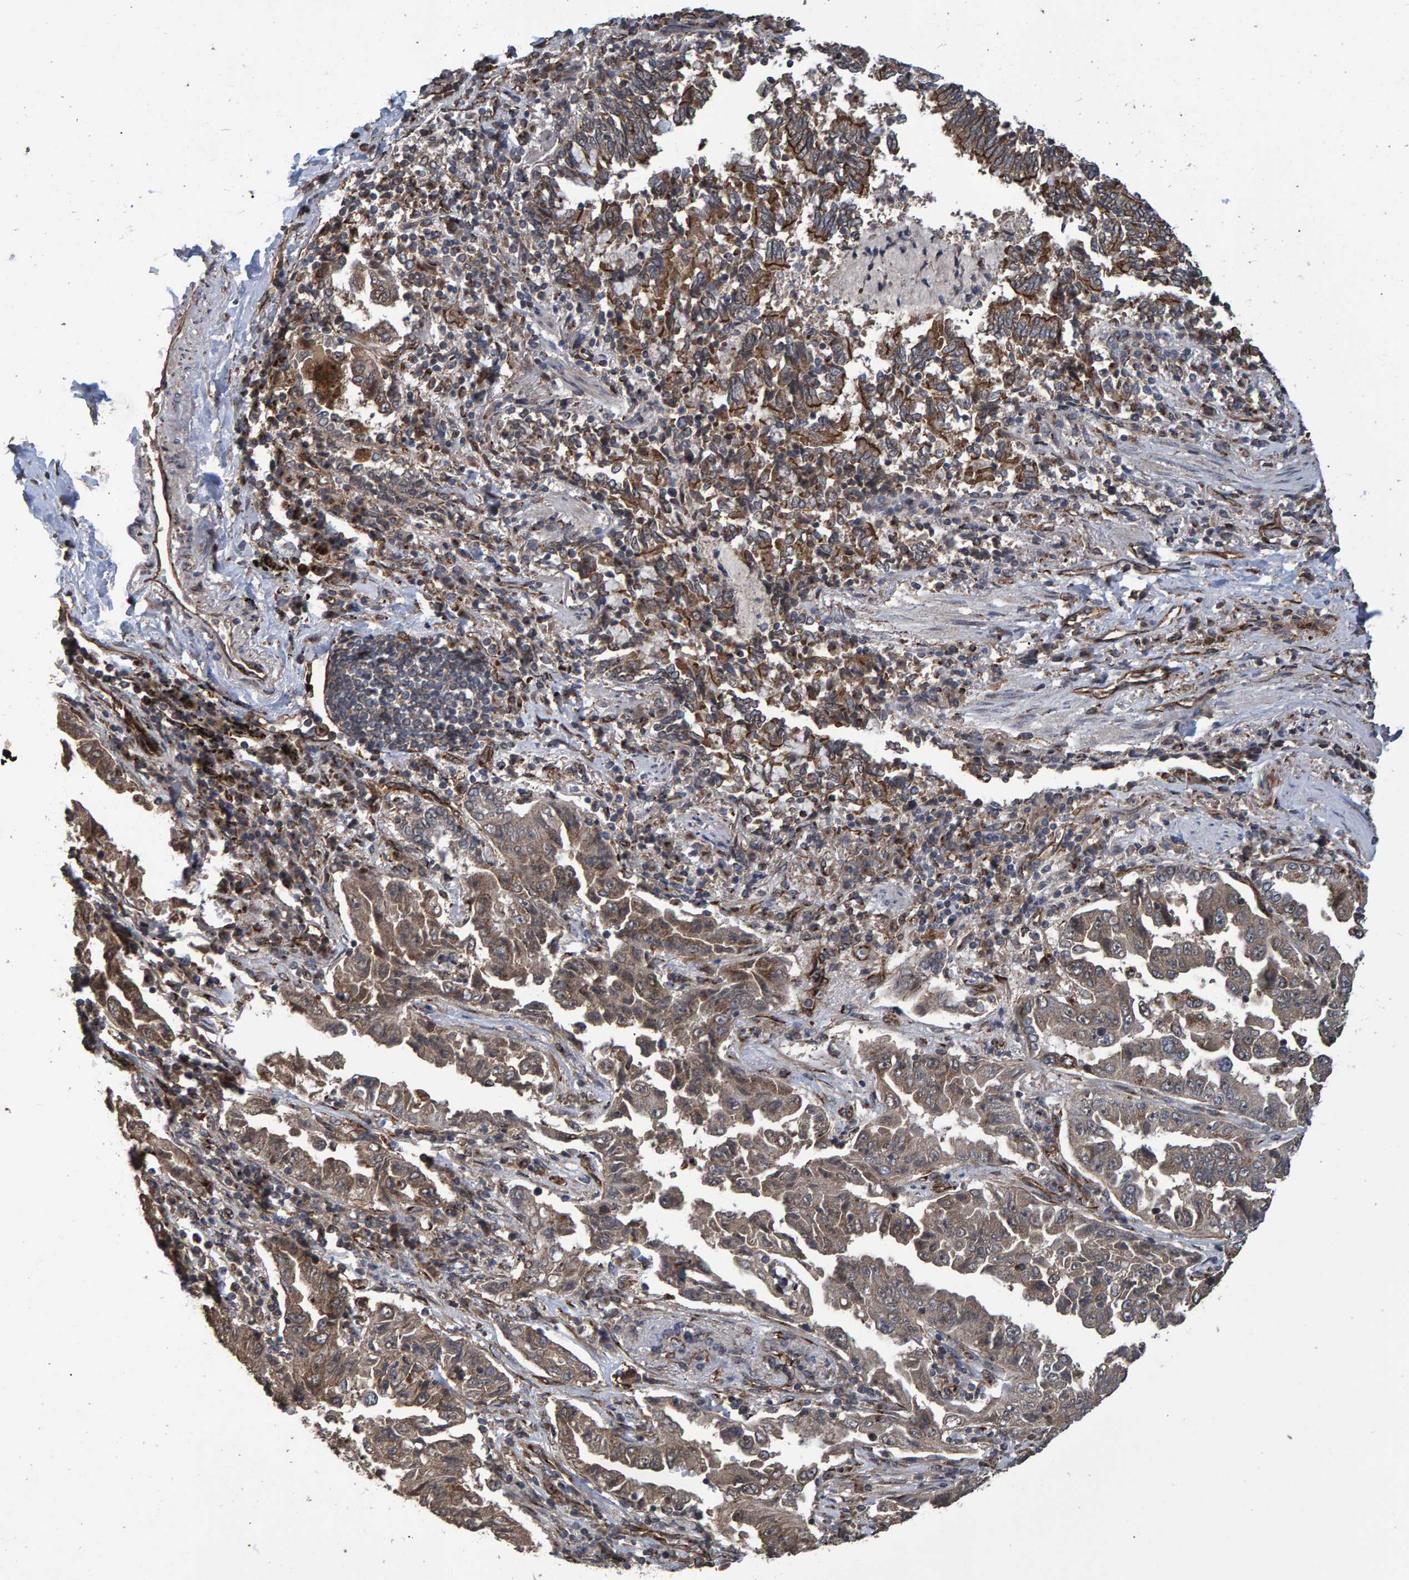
{"staining": {"intensity": "moderate", "quantity": ">75%", "location": "cytoplasmic/membranous"}, "tissue": "lung cancer", "cell_type": "Tumor cells", "image_type": "cancer", "snomed": [{"axis": "morphology", "description": "Adenocarcinoma, NOS"}, {"axis": "topography", "description": "Lung"}], "caption": "Immunohistochemistry micrograph of neoplastic tissue: lung adenocarcinoma stained using IHC displays medium levels of moderate protein expression localized specifically in the cytoplasmic/membranous of tumor cells, appearing as a cytoplasmic/membranous brown color.", "gene": "TRIM68", "patient": {"sex": "female", "age": 51}}